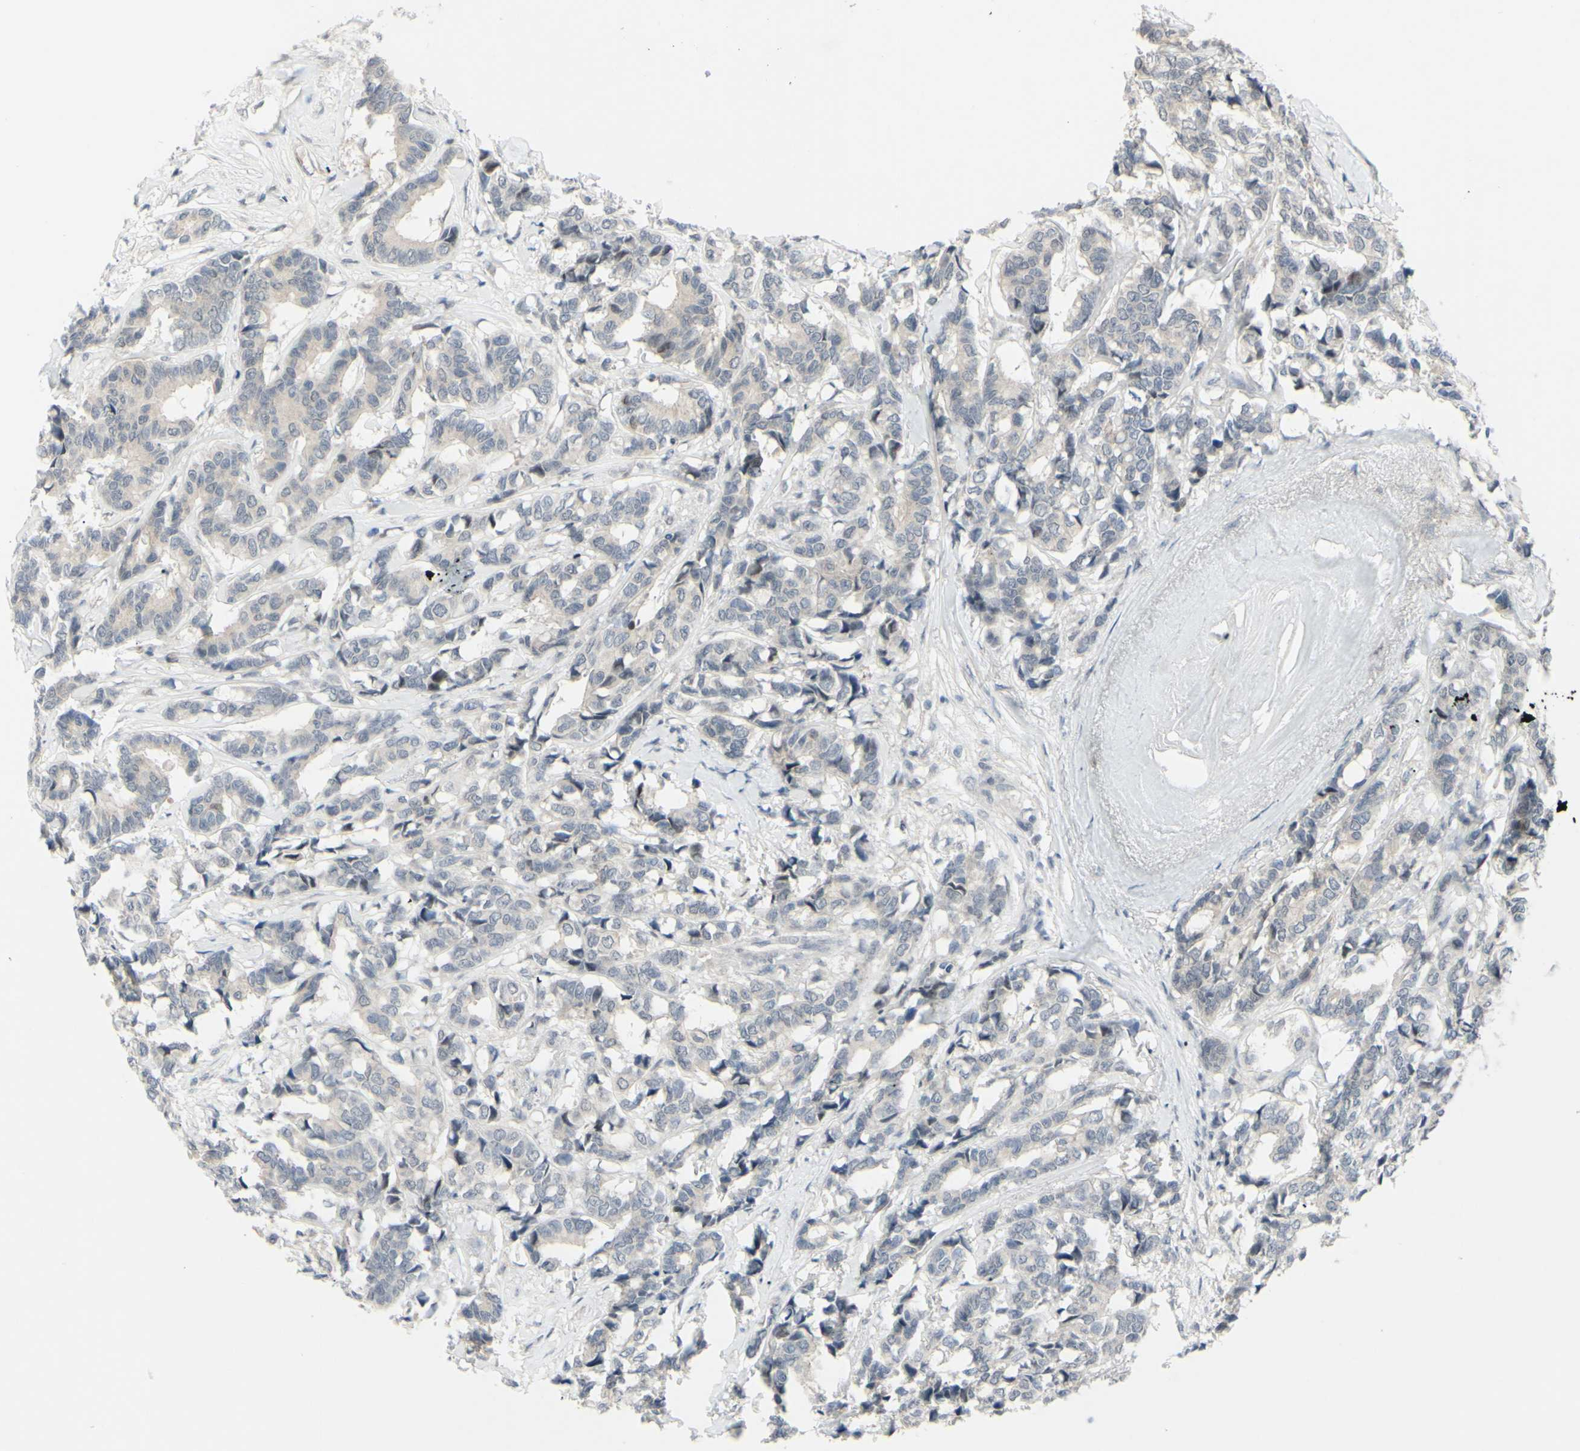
{"staining": {"intensity": "negative", "quantity": "none", "location": "none"}, "tissue": "breast cancer", "cell_type": "Tumor cells", "image_type": "cancer", "snomed": [{"axis": "morphology", "description": "Duct carcinoma"}, {"axis": "topography", "description": "Breast"}], "caption": "Immunohistochemical staining of human breast cancer (invasive ductal carcinoma) displays no significant positivity in tumor cells.", "gene": "ETNK1", "patient": {"sex": "female", "age": 87}}